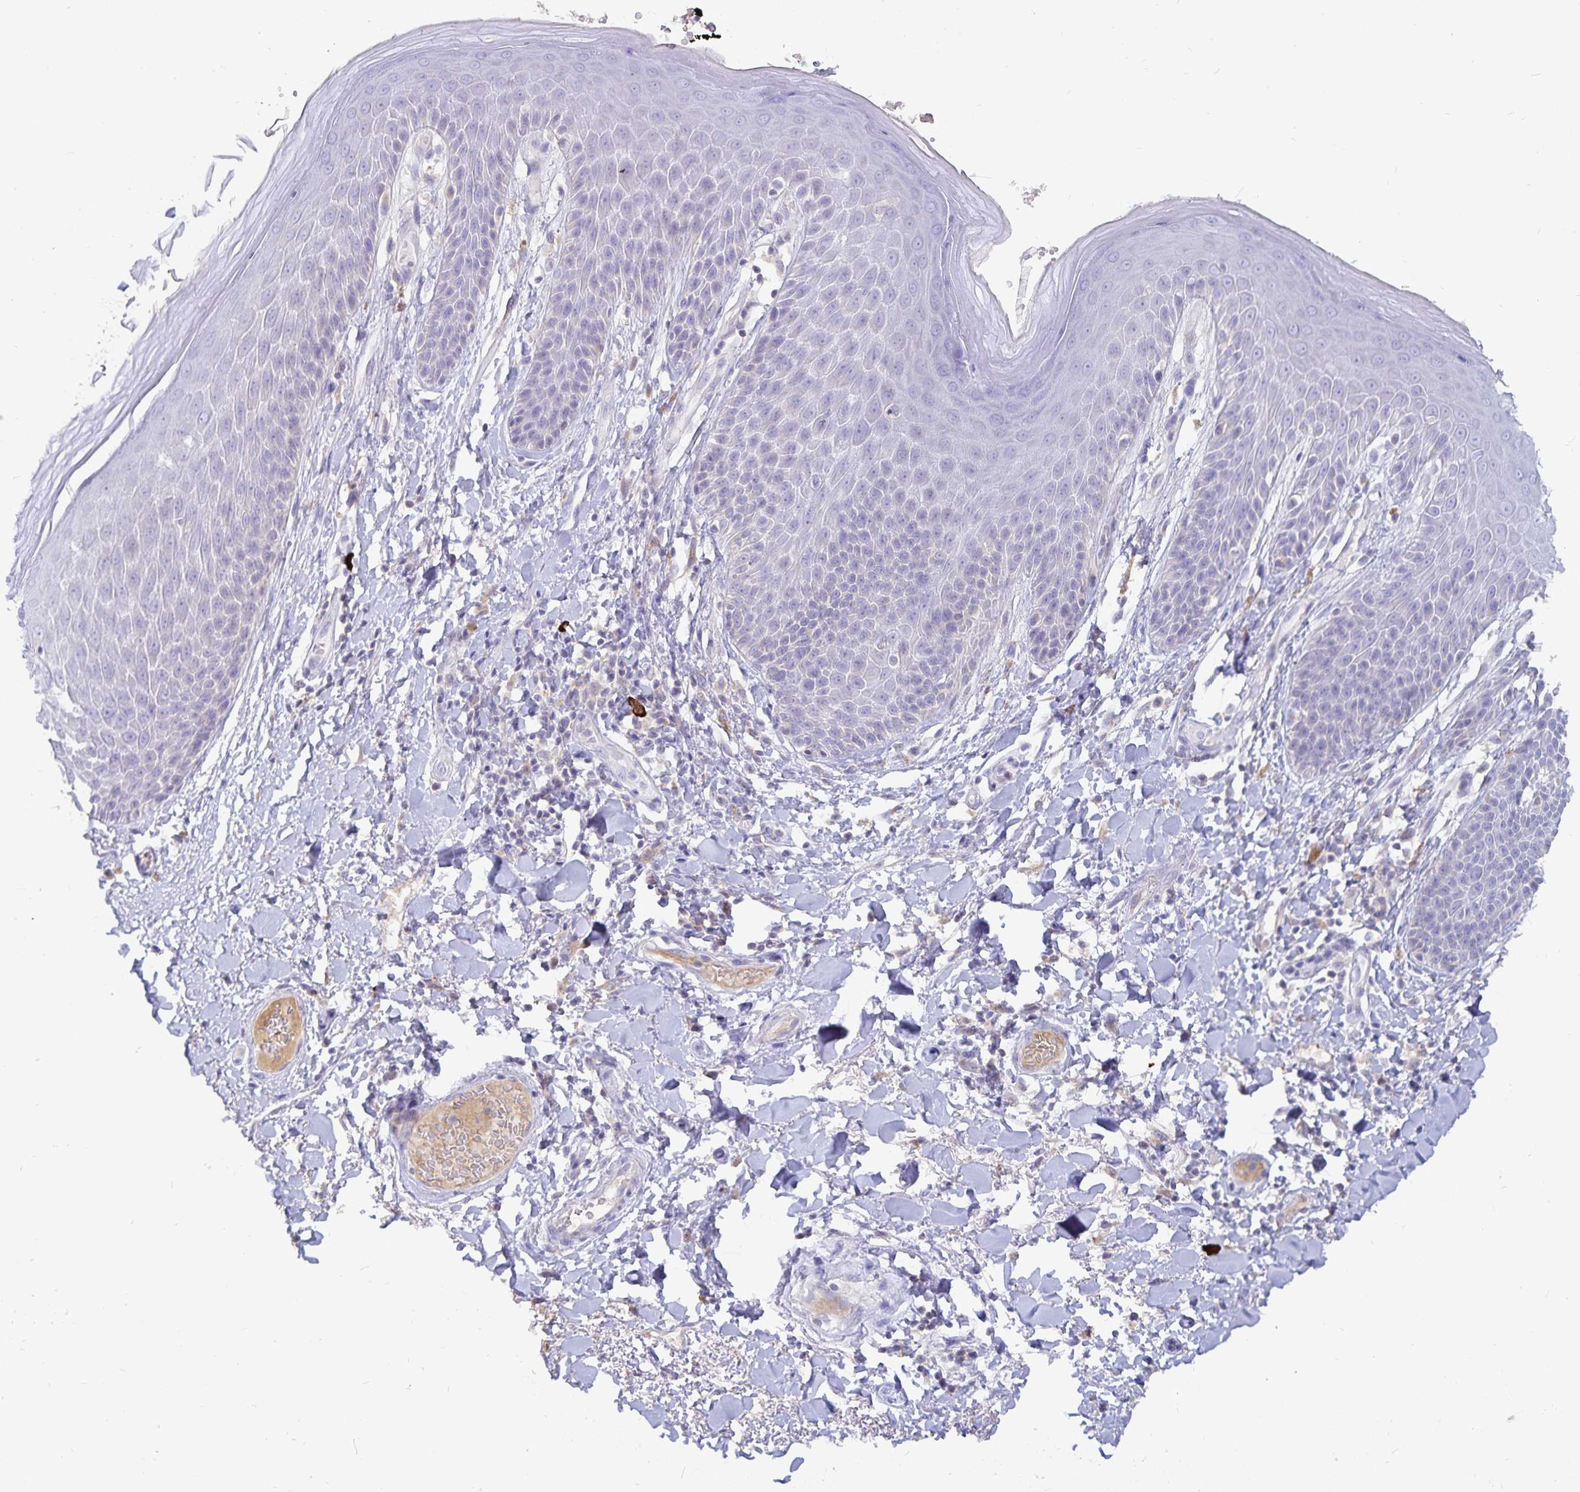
{"staining": {"intensity": "weak", "quantity": "<25%", "location": "cytoplasmic/membranous"}, "tissue": "skin", "cell_type": "Epidermal cells", "image_type": "normal", "snomed": [{"axis": "morphology", "description": "Normal tissue, NOS"}, {"axis": "topography", "description": "Anal"}, {"axis": "topography", "description": "Peripheral nerve tissue"}], "caption": "The histopathology image shows no staining of epidermal cells in benign skin.", "gene": "PKHD1", "patient": {"sex": "male", "age": 51}}